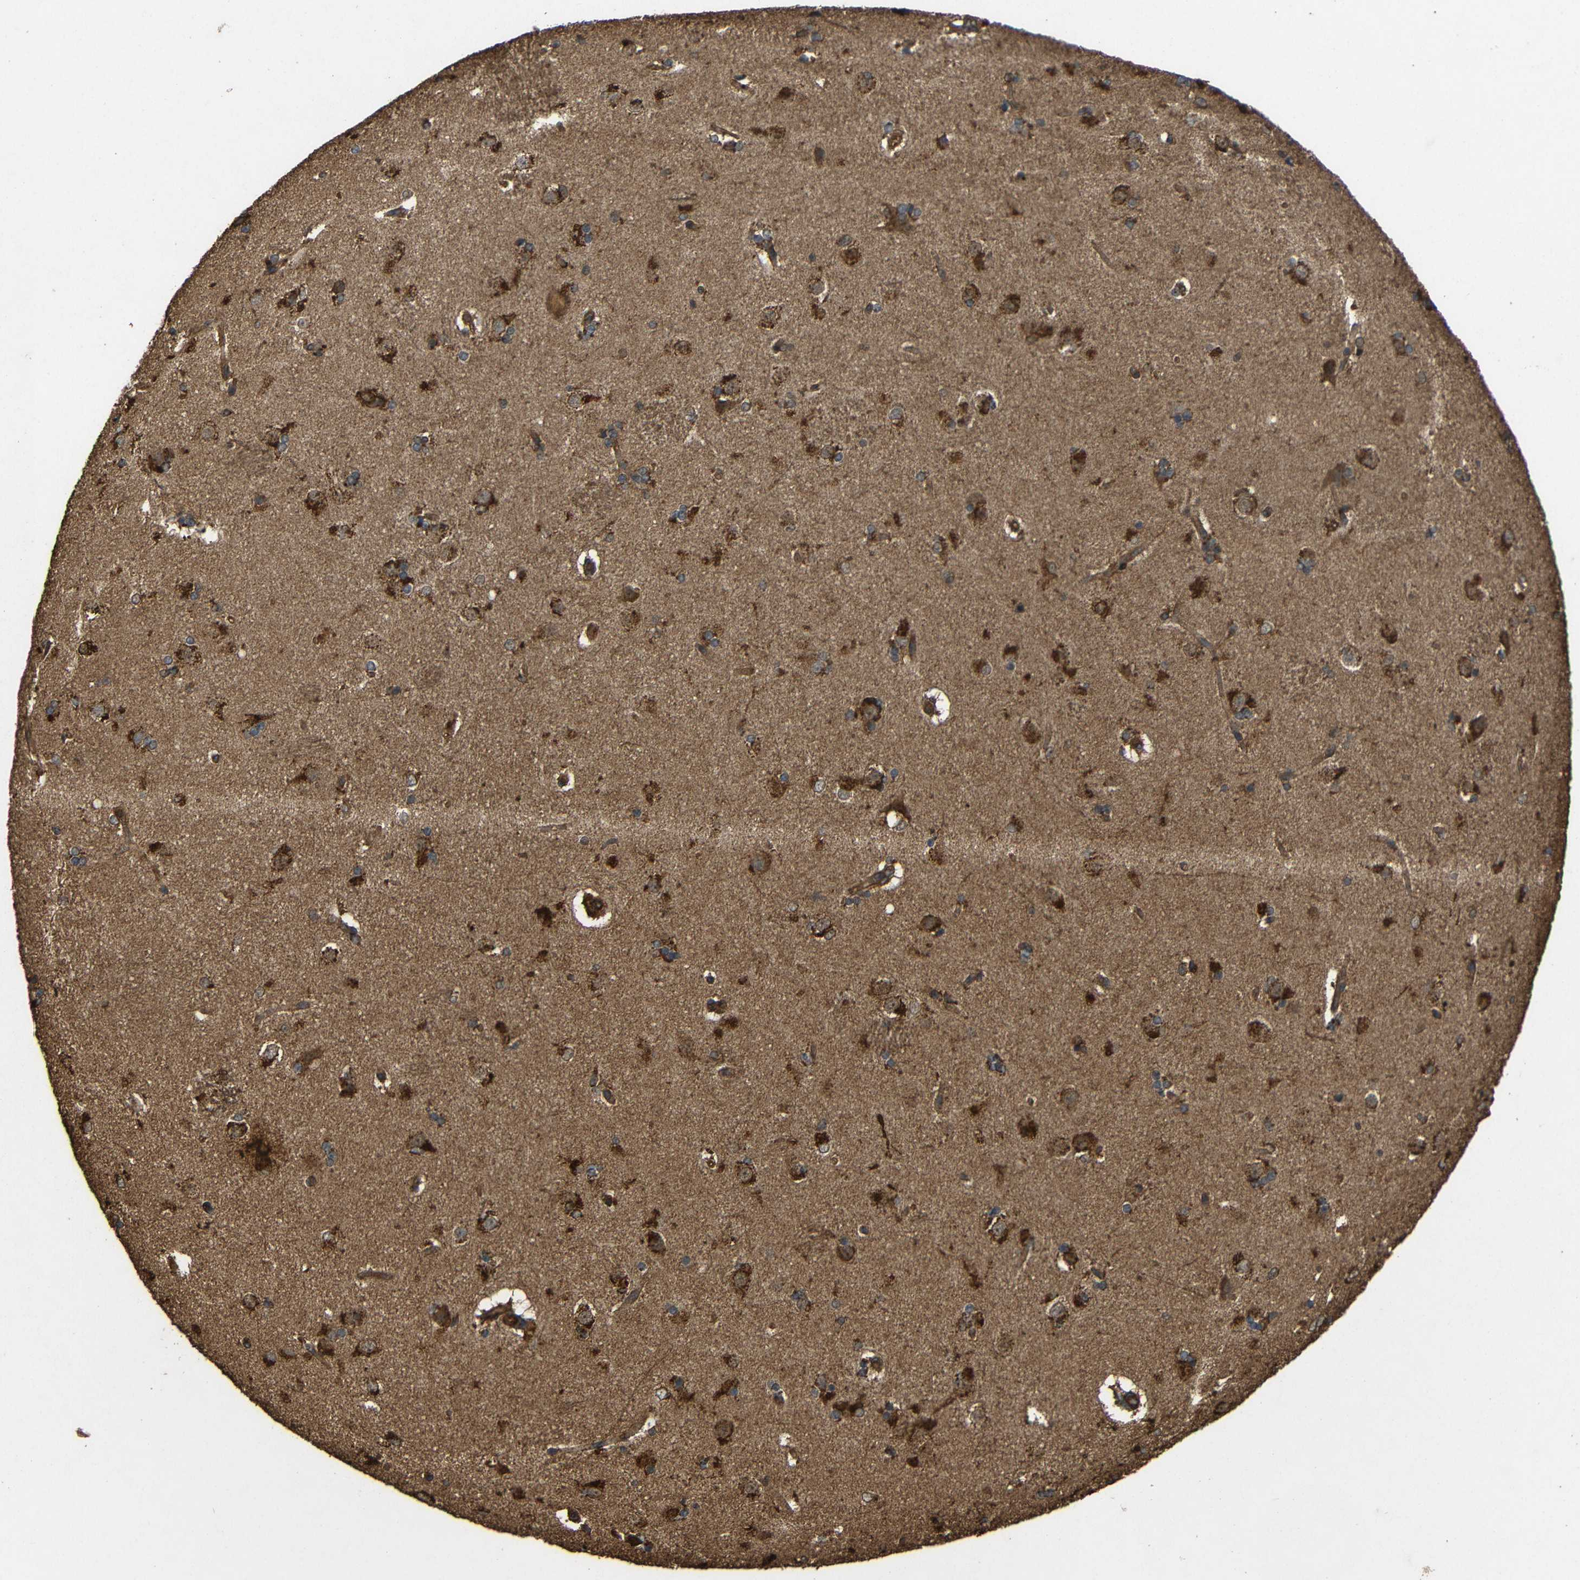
{"staining": {"intensity": "moderate", "quantity": "<25%", "location": "cytoplasmic/membranous"}, "tissue": "caudate", "cell_type": "Glial cells", "image_type": "normal", "snomed": [{"axis": "morphology", "description": "Normal tissue, NOS"}, {"axis": "topography", "description": "Lateral ventricle wall"}], "caption": "Human caudate stained with a brown dye shows moderate cytoplasmic/membranous positive staining in approximately <25% of glial cells.", "gene": "EIF2S1", "patient": {"sex": "female", "age": 19}}